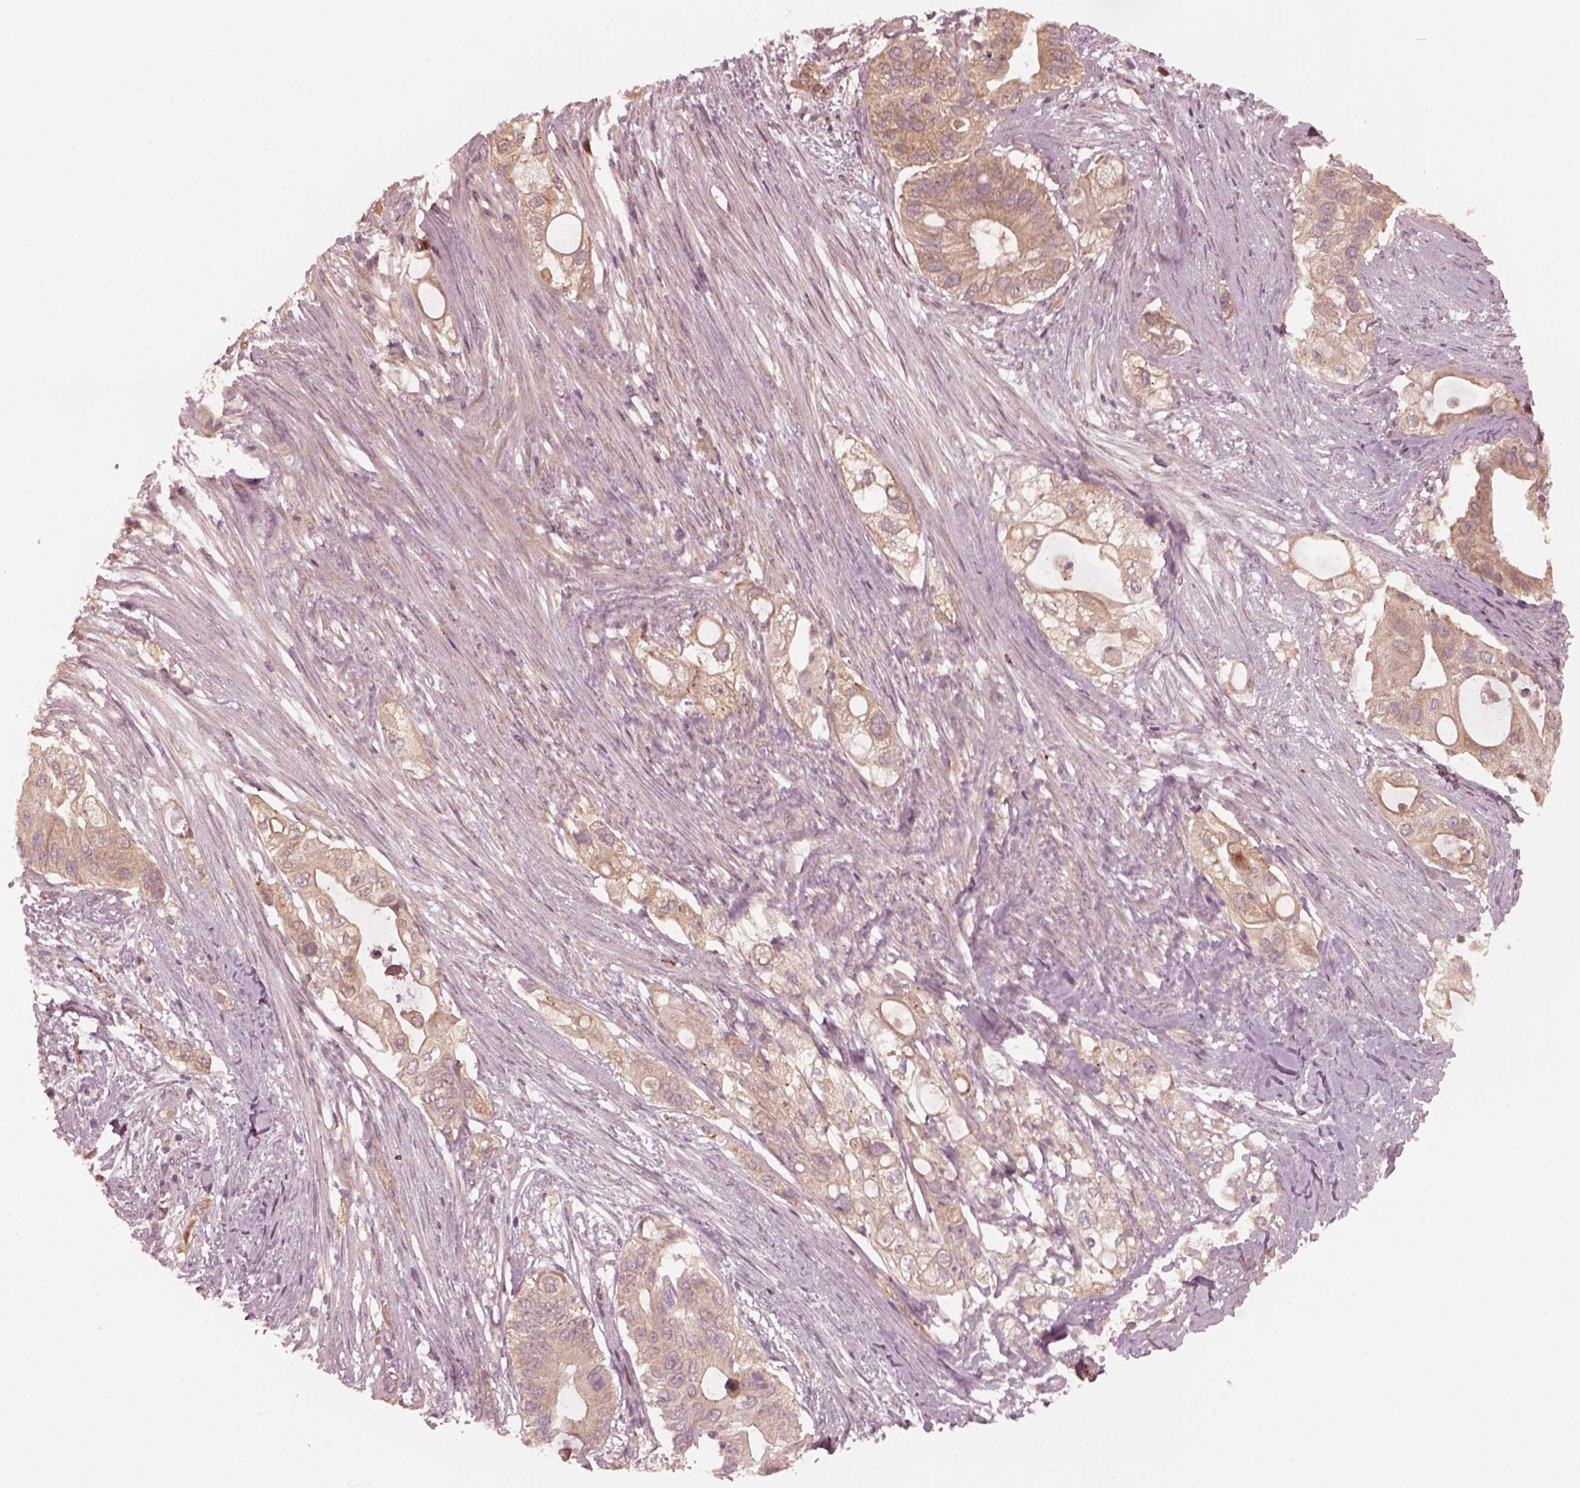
{"staining": {"intensity": "weak", "quantity": ">75%", "location": "cytoplasmic/membranous"}, "tissue": "pancreatic cancer", "cell_type": "Tumor cells", "image_type": "cancer", "snomed": [{"axis": "morphology", "description": "Adenocarcinoma, NOS"}, {"axis": "topography", "description": "Pancreas"}], "caption": "Immunohistochemistry (IHC) image of neoplastic tissue: human pancreatic adenocarcinoma stained using immunohistochemistry (IHC) shows low levels of weak protein expression localized specifically in the cytoplasmic/membranous of tumor cells, appearing as a cytoplasmic/membranous brown color.", "gene": "FAF2", "patient": {"sex": "female", "age": 72}}